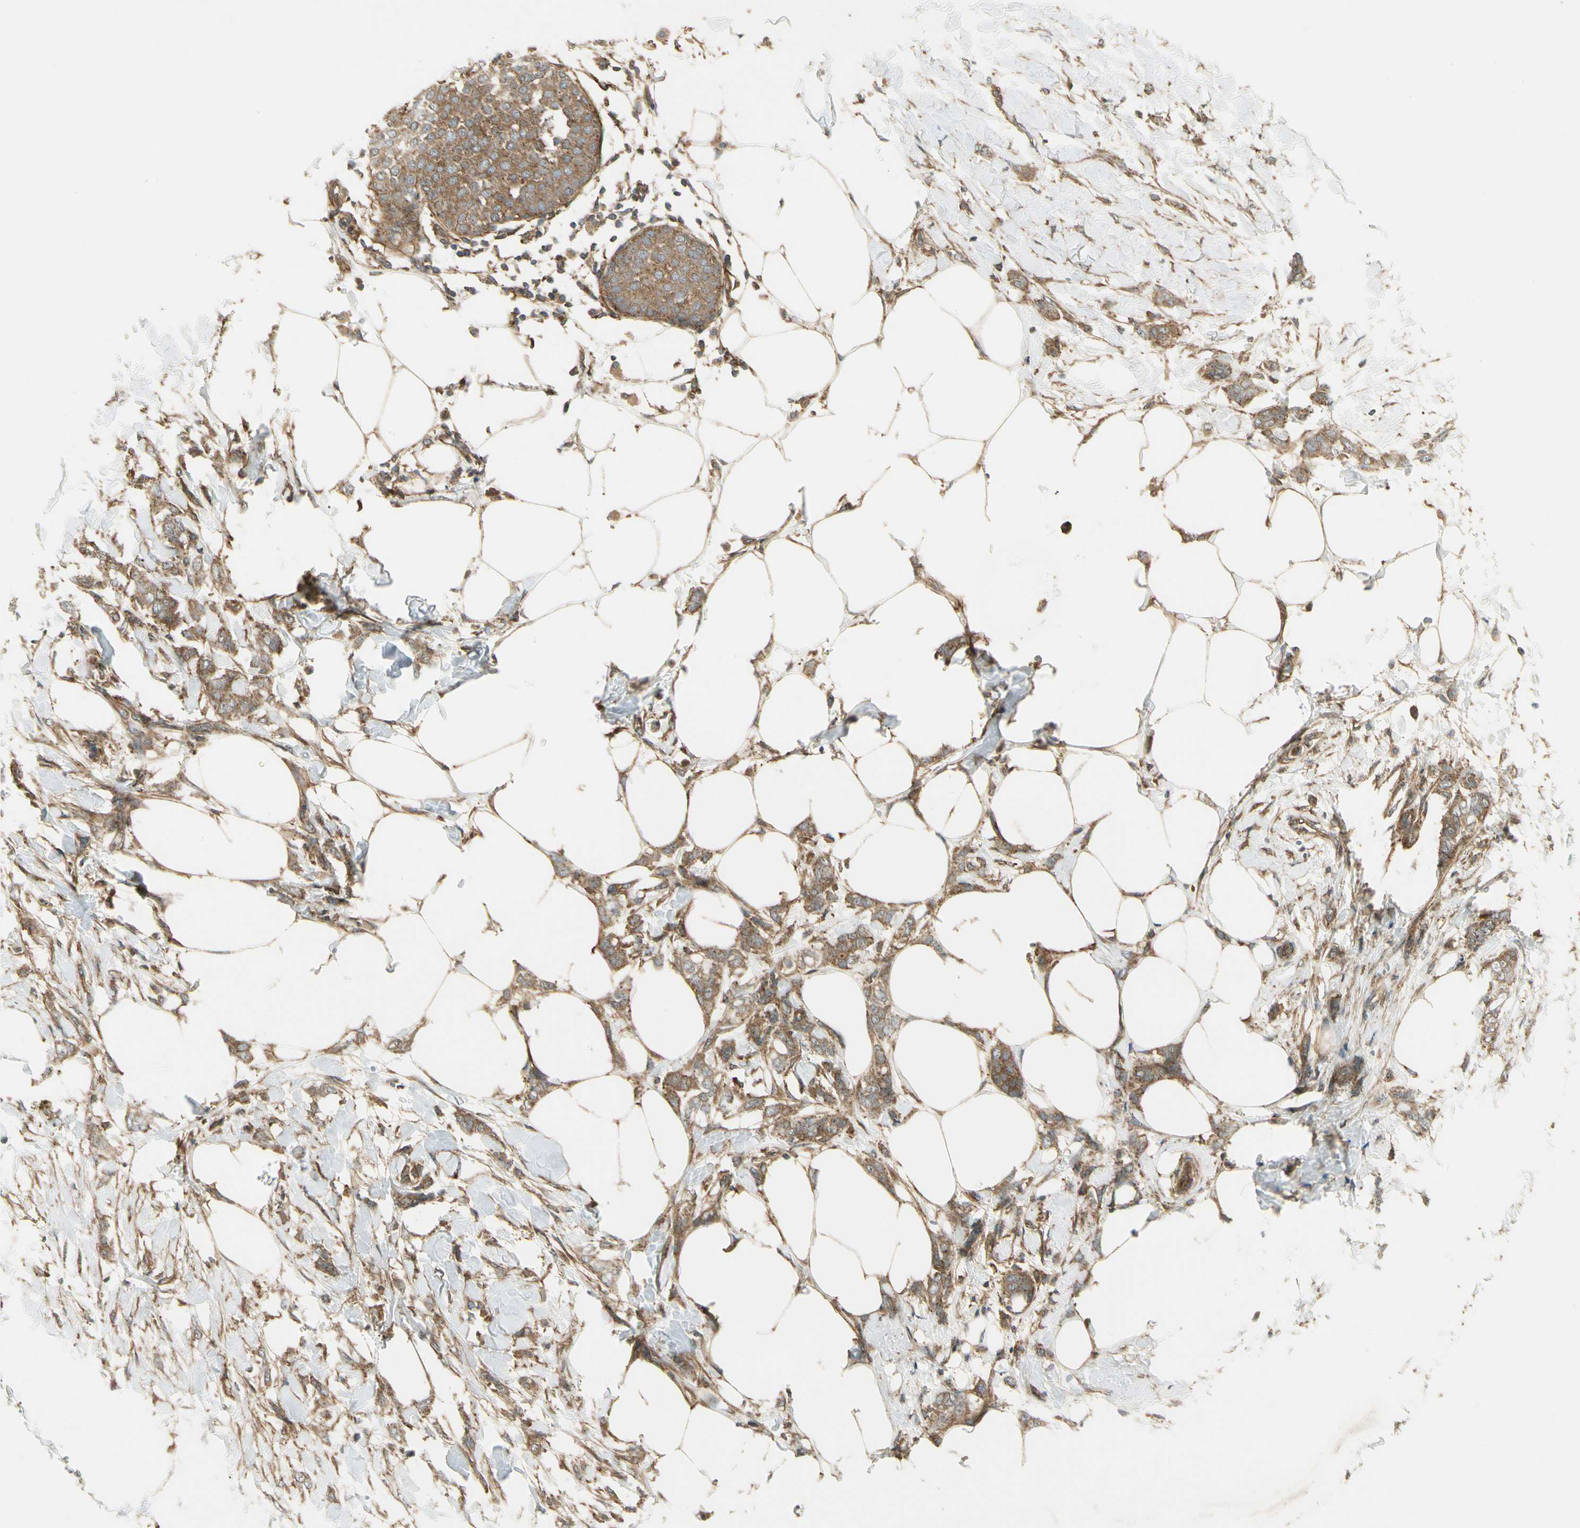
{"staining": {"intensity": "moderate", "quantity": ">75%", "location": "cytoplasmic/membranous"}, "tissue": "breast cancer", "cell_type": "Tumor cells", "image_type": "cancer", "snomed": [{"axis": "morphology", "description": "Lobular carcinoma, in situ"}, {"axis": "morphology", "description": "Lobular carcinoma"}, {"axis": "topography", "description": "Breast"}], "caption": "Protein expression analysis of breast cancer exhibits moderate cytoplasmic/membranous staining in approximately >75% of tumor cells. (DAB (3,3'-diaminobenzidine) IHC with brightfield microscopy, high magnification).", "gene": "FKBP15", "patient": {"sex": "female", "age": 41}}